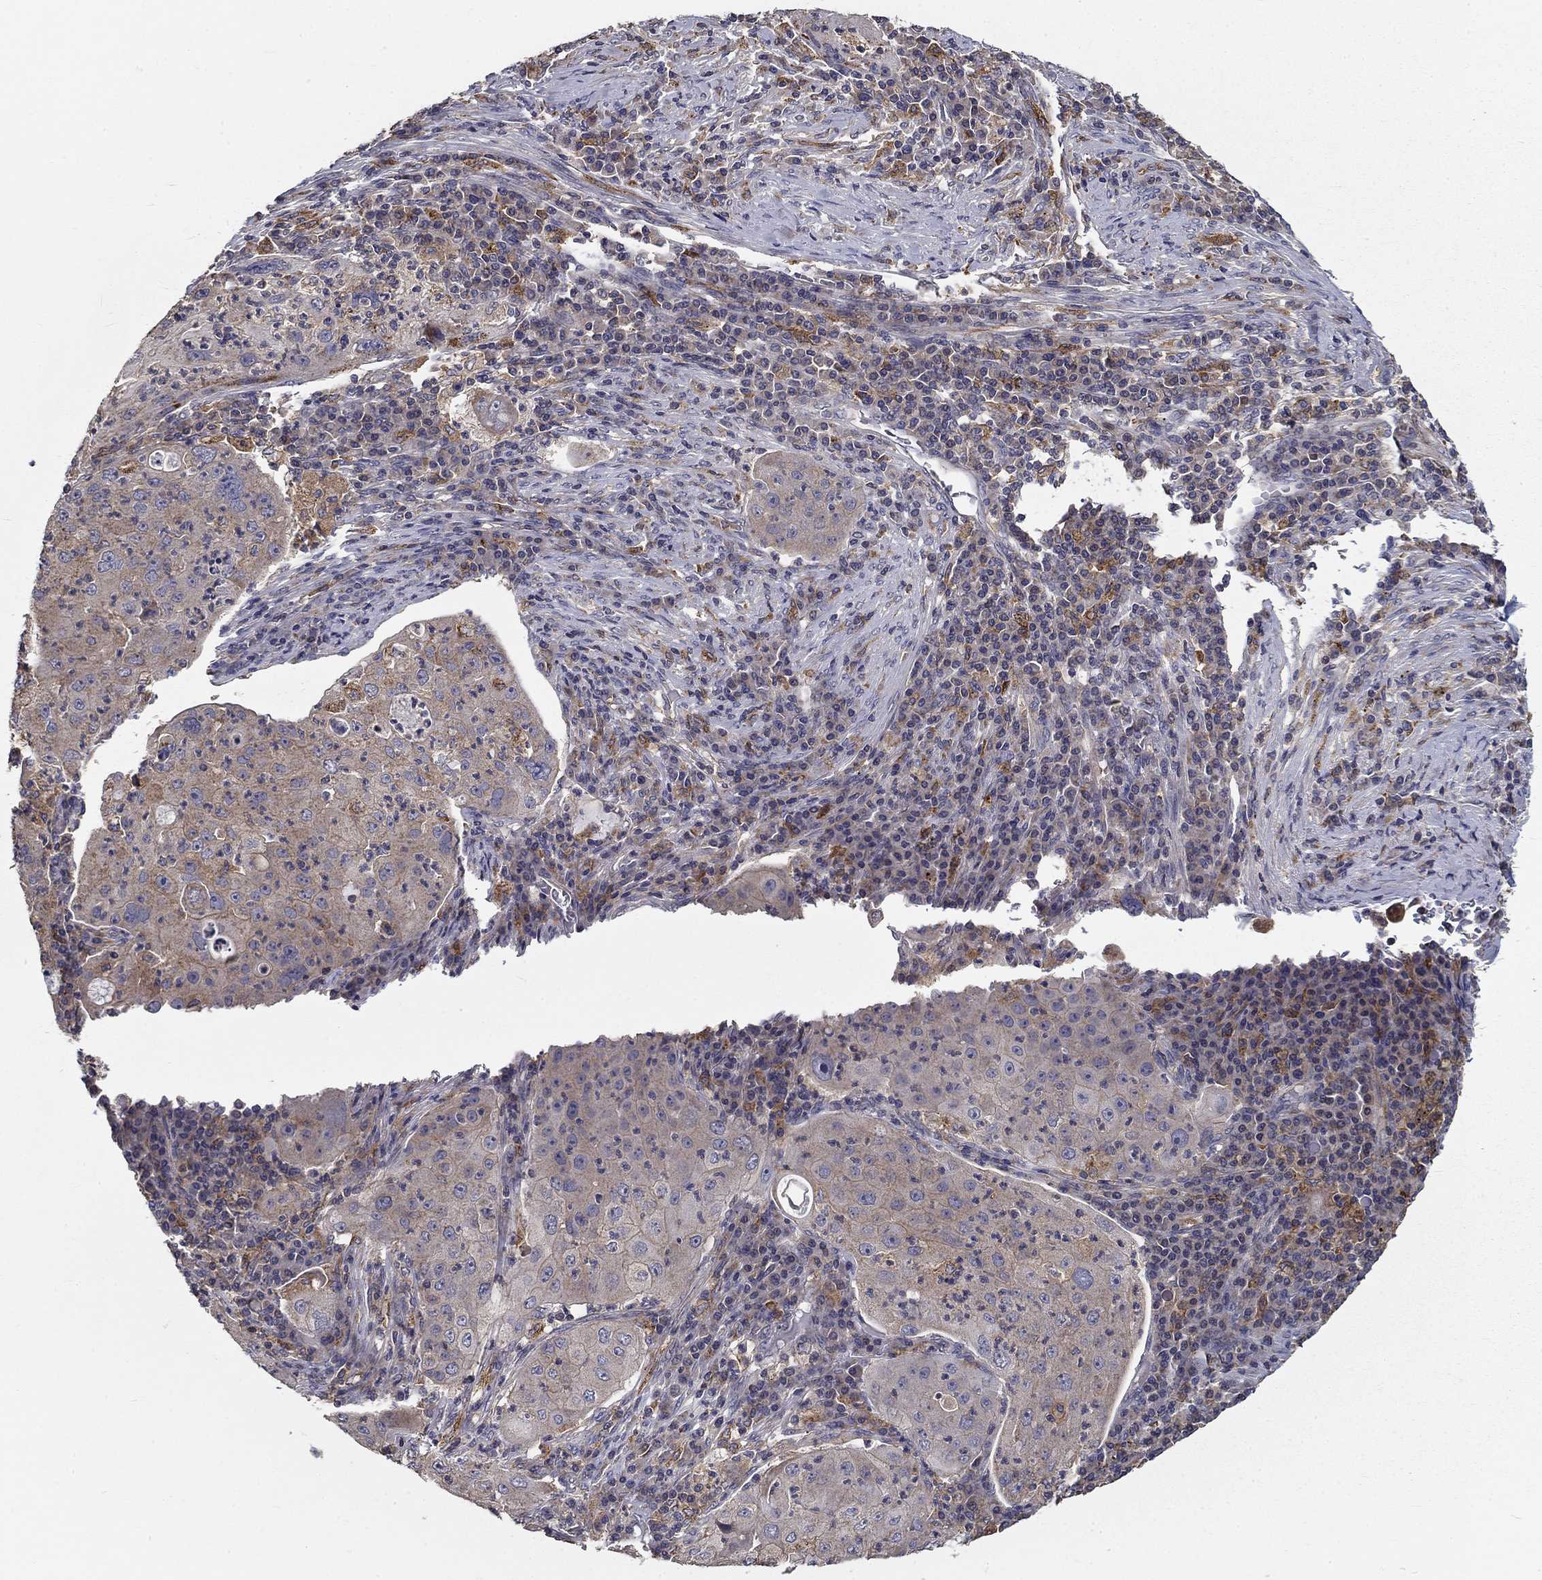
{"staining": {"intensity": "weak", "quantity": "<25%", "location": "cytoplasmic/membranous"}, "tissue": "lung cancer", "cell_type": "Tumor cells", "image_type": "cancer", "snomed": [{"axis": "morphology", "description": "Squamous cell carcinoma, NOS"}, {"axis": "topography", "description": "Lung"}], "caption": "Immunohistochemistry micrograph of human lung squamous cell carcinoma stained for a protein (brown), which exhibits no staining in tumor cells.", "gene": "ALDH4A1", "patient": {"sex": "female", "age": 59}}